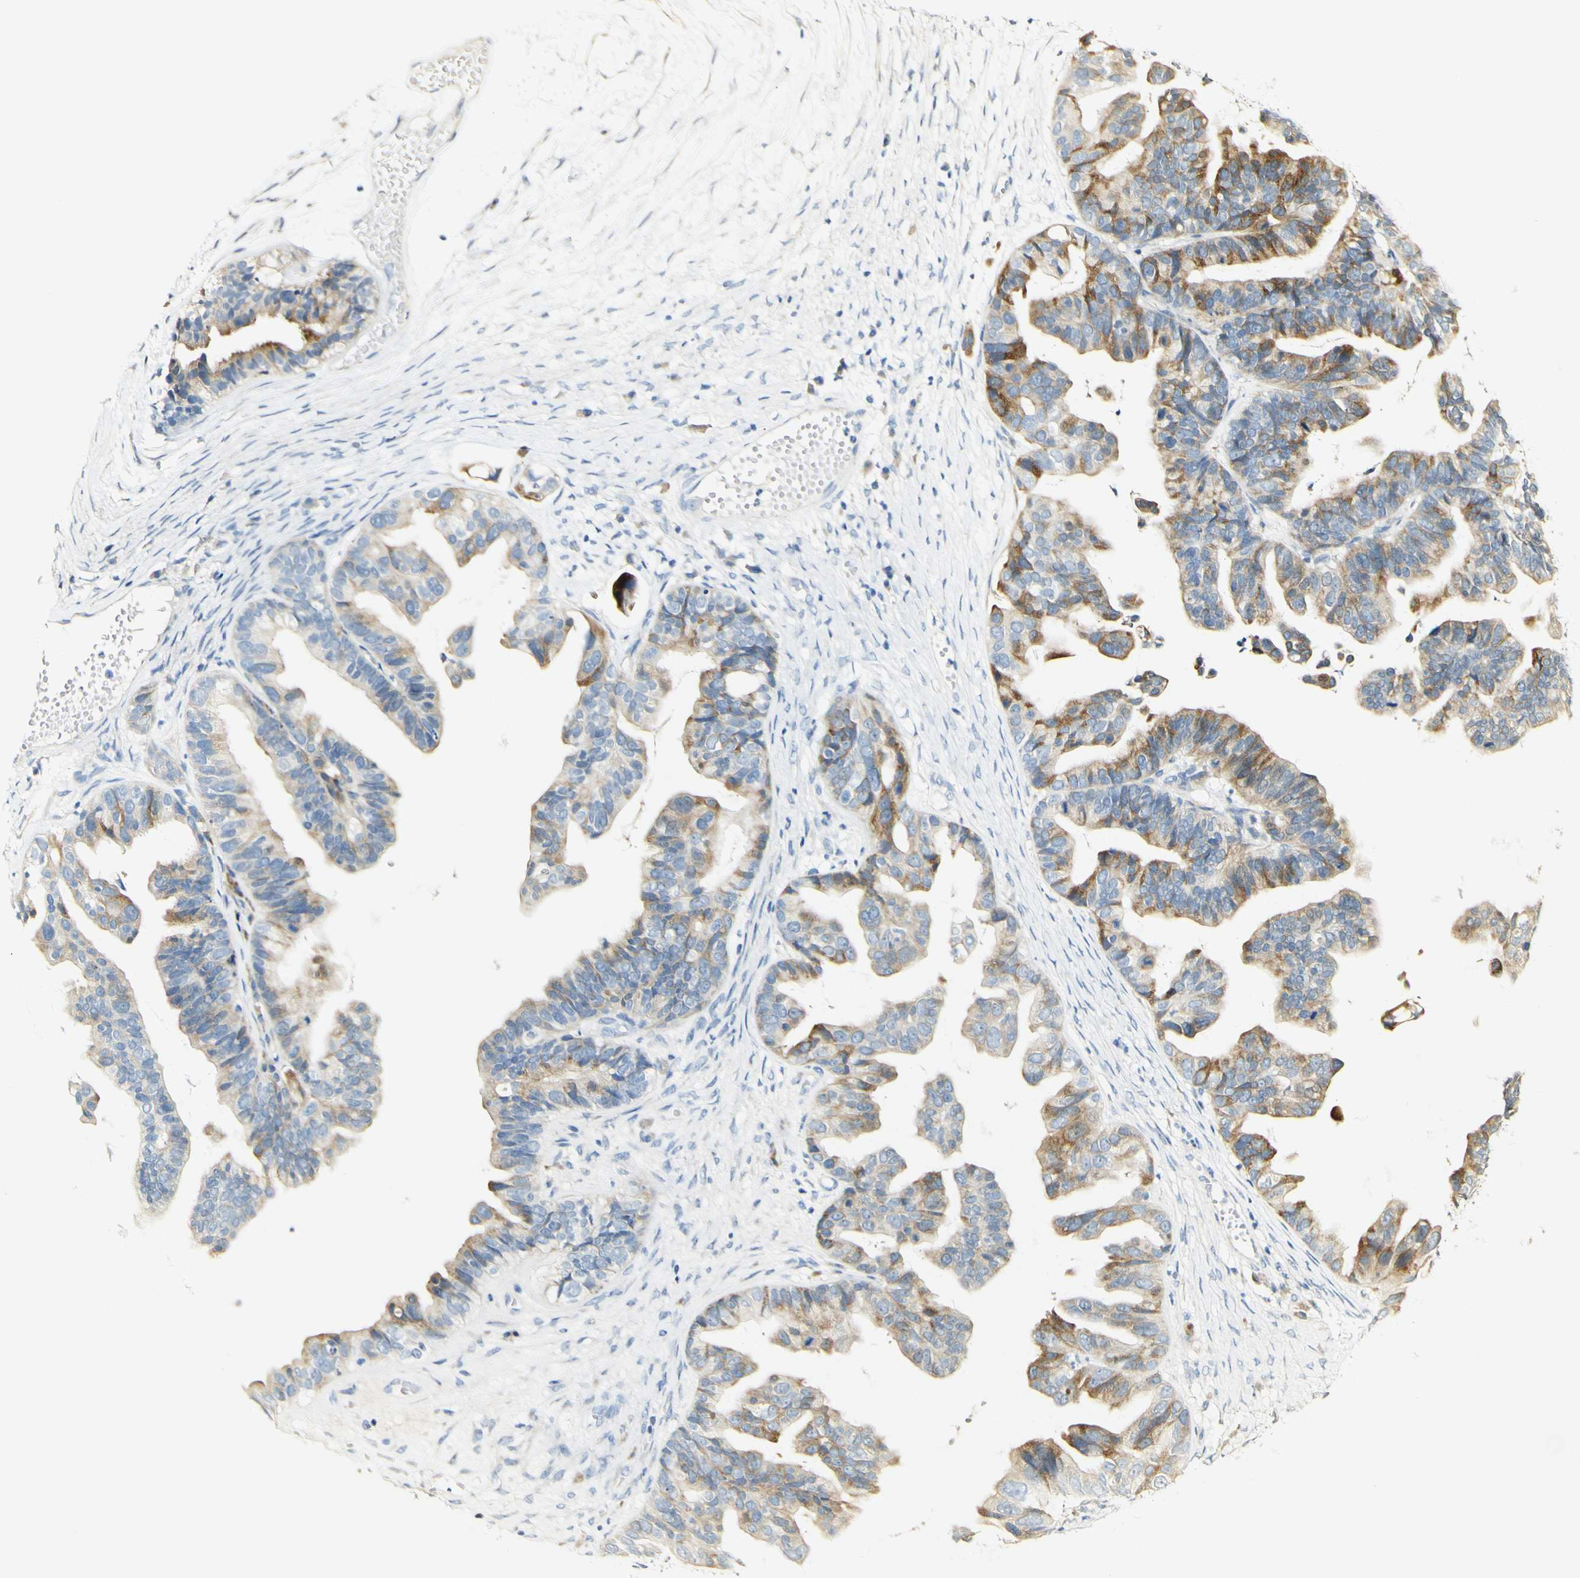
{"staining": {"intensity": "moderate", "quantity": "25%-75%", "location": "cytoplasmic/membranous"}, "tissue": "ovarian cancer", "cell_type": "Tumor cells", "image_type": "cancer", "snomed": [{"axis": "morphology", "description": "Cystadenocarcinoma, serous, NOS"}, {"axis": "topography", "description": "Ovary"}], "caption": "Immunohistochemistry histopathology image of serous cystadenocarcinoma (ovarian) stained for a protein (brown), which exhibits medium levels of moderate cytoplasmic/membranous positivity in about 25%-75% of tumor cells.", "gene": "FMO3", "patient": {"sex": "female", "age": 56}}